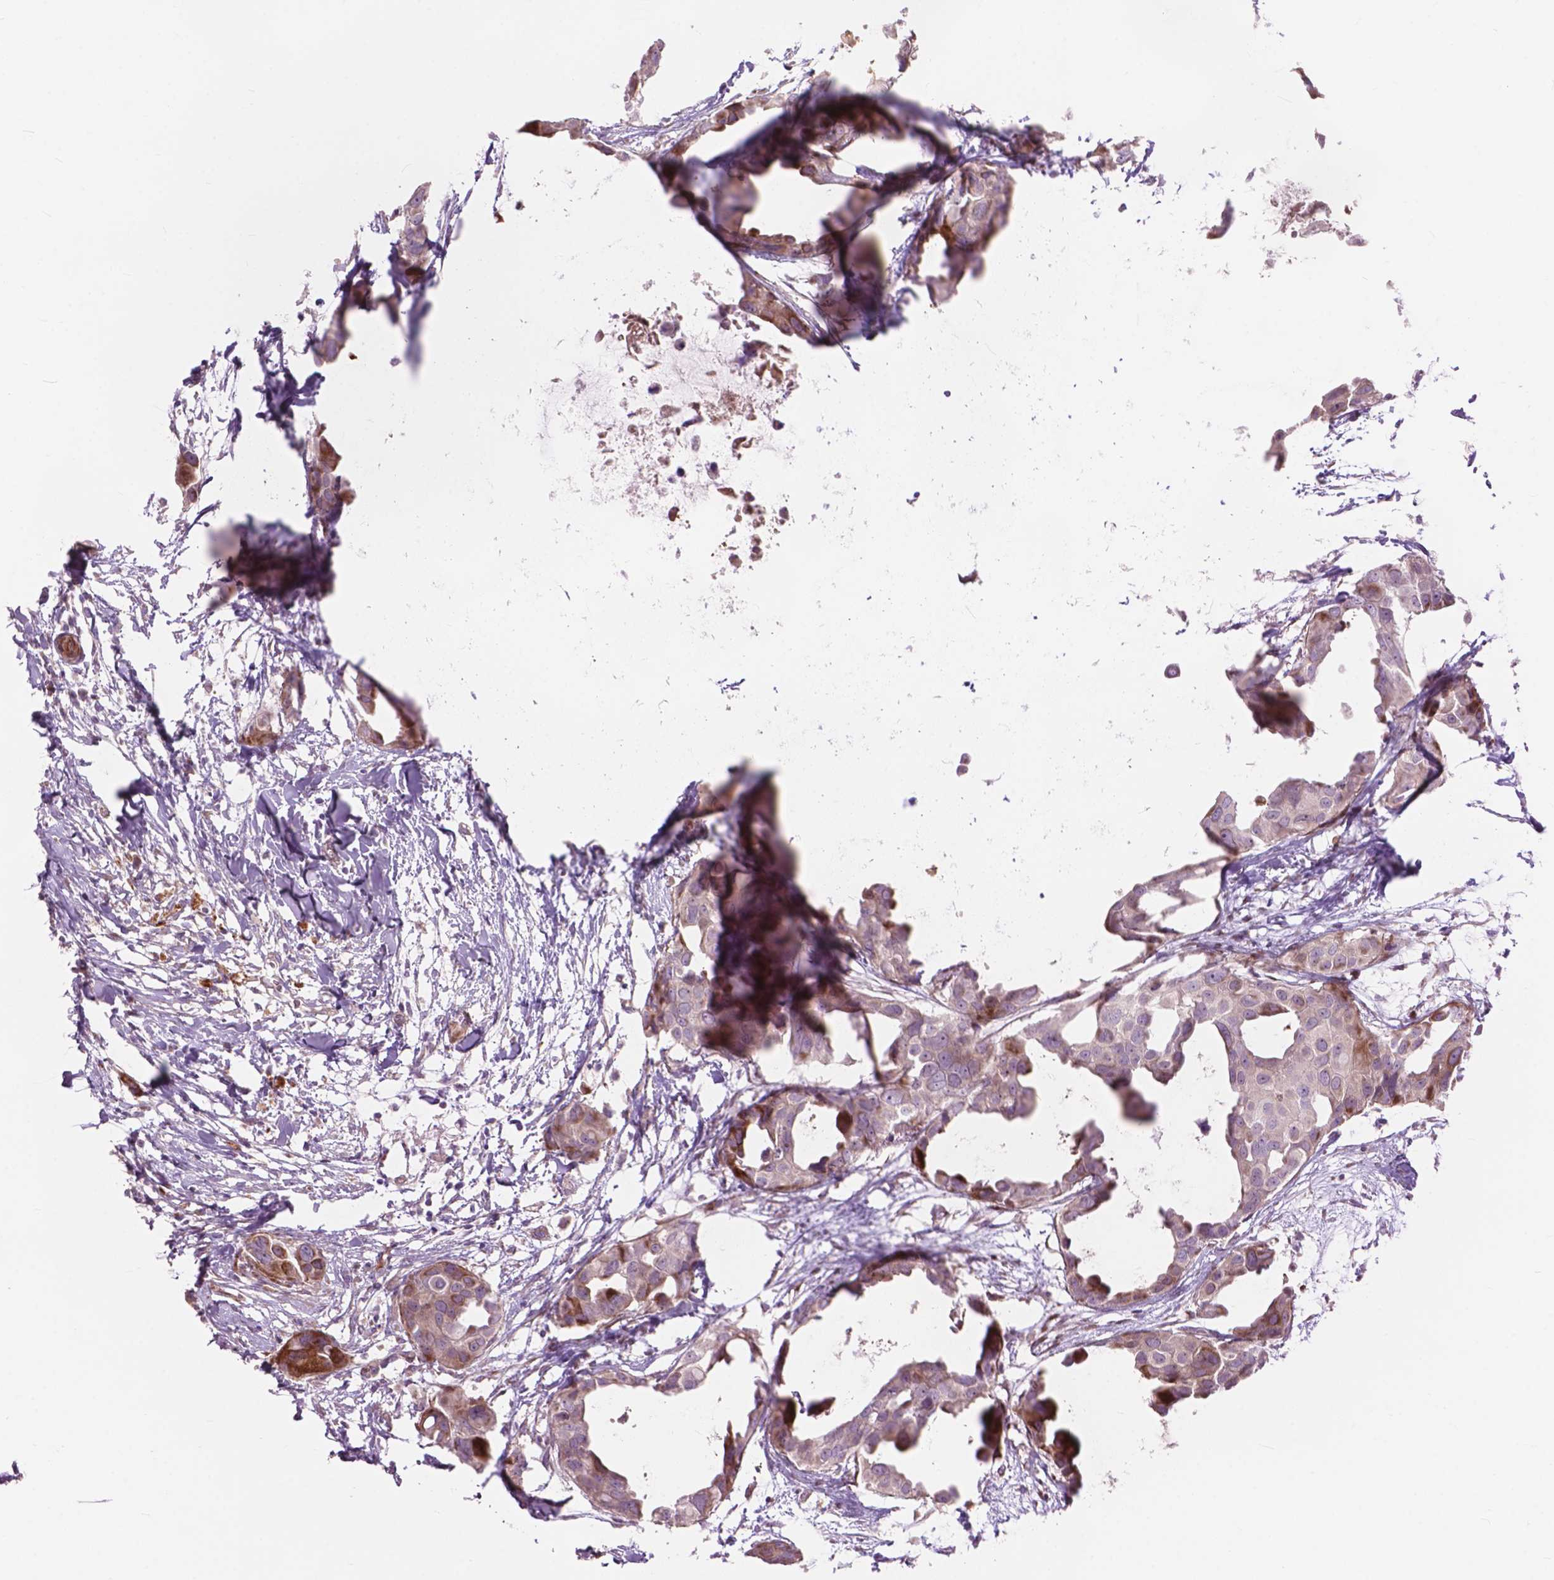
{"staining": {"intensity": "moderate", "quantity": "25%-75%", "location": "cytoplasmic/membranous"}, "tissue": "breast cancer", "cell_type": "Tumor cells", "image_type": "cancer", "snomed": [{"axis": "morphology", "description": "Duct carcinoma"}, {"axis": "topography", "description": "Breast"}], "caption": "Protein positivity by immunohistochemistry (IHC) displays moderate cytoplasmic/membranous expression in about 25%-75% of tumor cells in breast cancer (infiltrating ductal carcinoma).", "gene": "MORN1", "patient": {"sex": "female", "age": 38}}